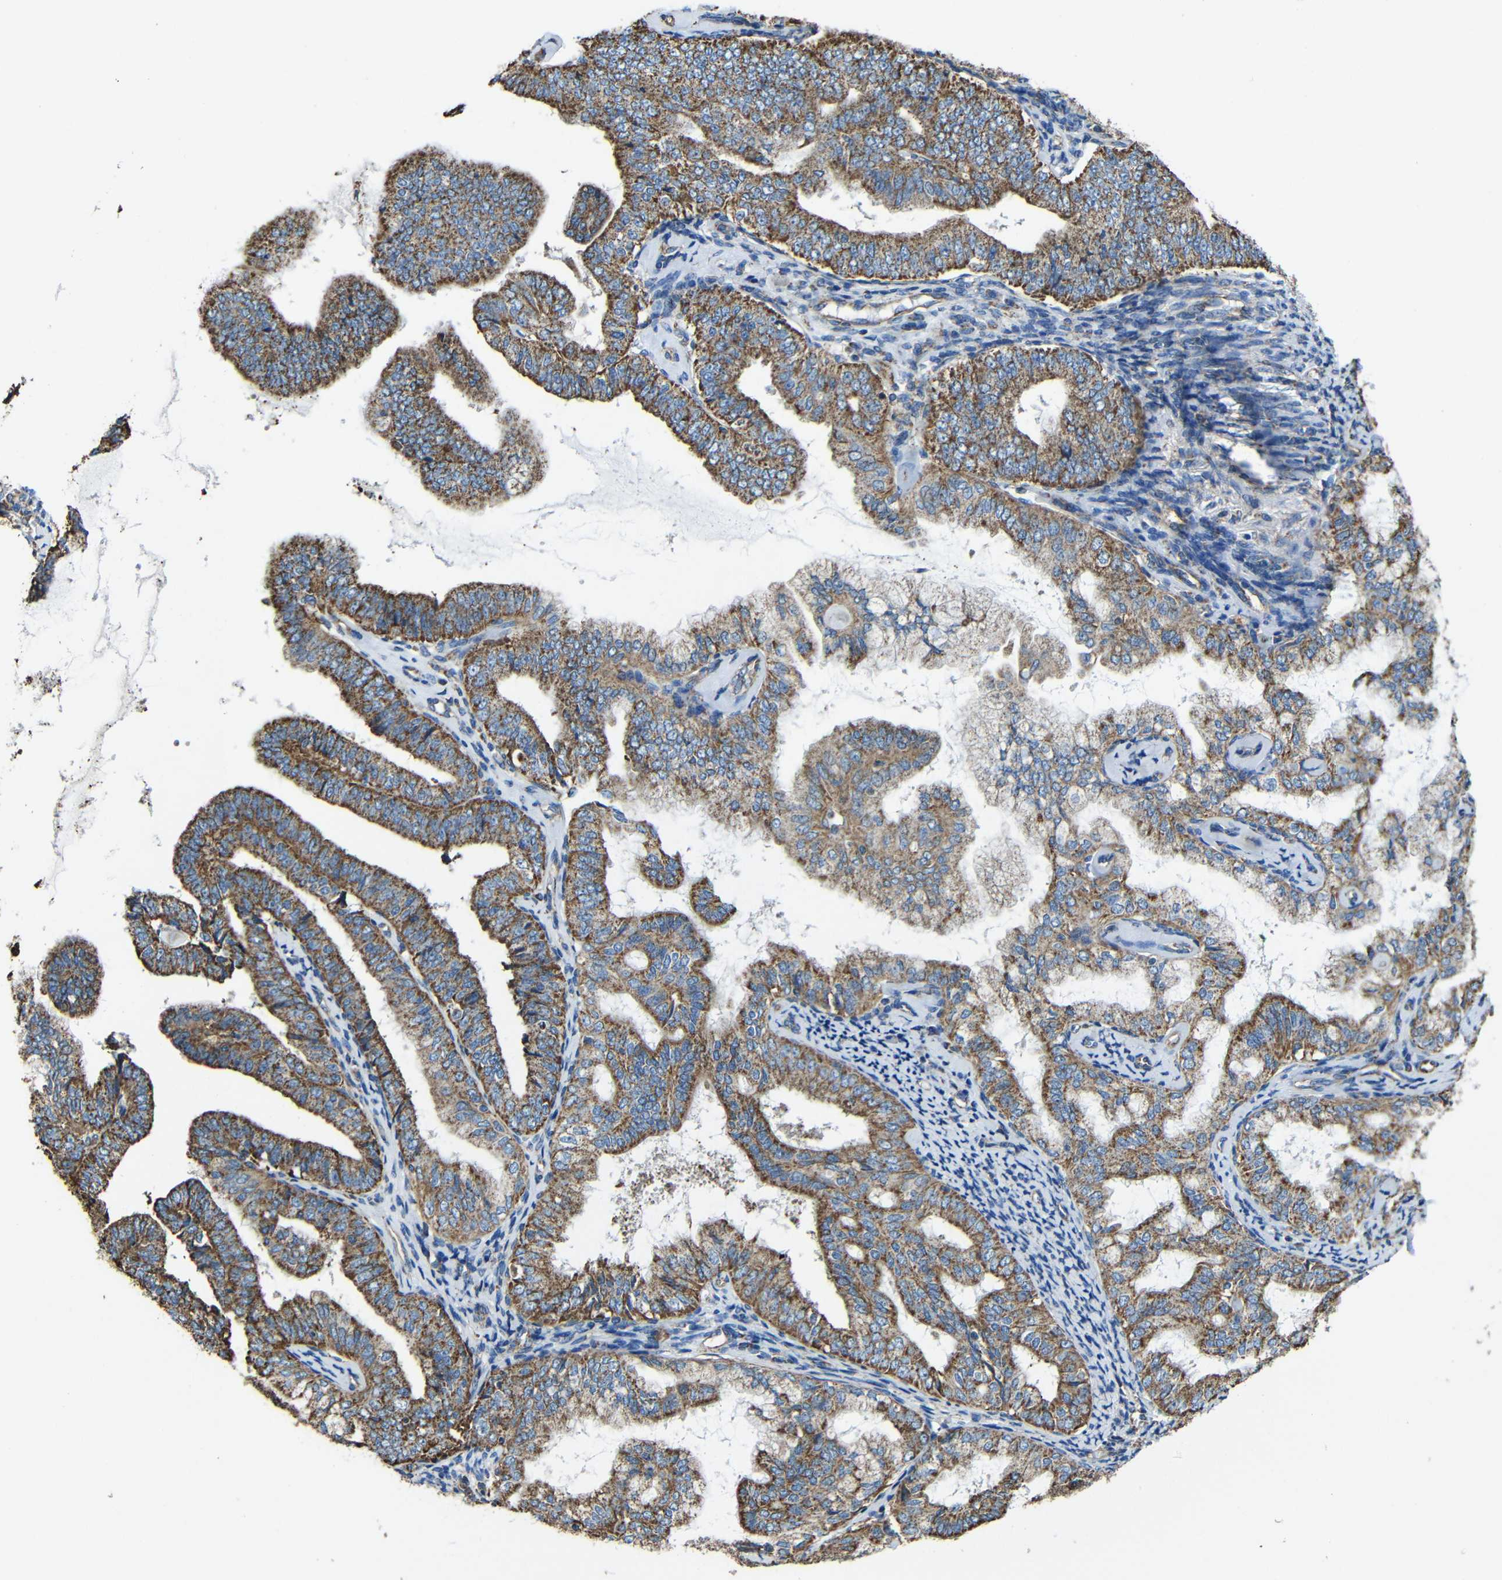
{"staining": {"intensity": "strong", "quantity": ">75%", "location": "cytoplasmic/membranous"}, "tissue": "endometrial cancer", "cell_type": "Tumor cells", "image_type": "cancer", "snomed": [{"axis": "morphology", "description": "Adenocarcinoma, NOS"}, {"axis": "topography", "description": "Endometrium"}], "caption": "IHC of human endometrial cancer shows high levels of strong cytoplasmic/membranous positivity in about >75% of tumor cells. (Brightfield microscopy of DAB IHC at high magnification).", "gene": "INTS6L", "patient": {"sex": "female", "age": 63}}